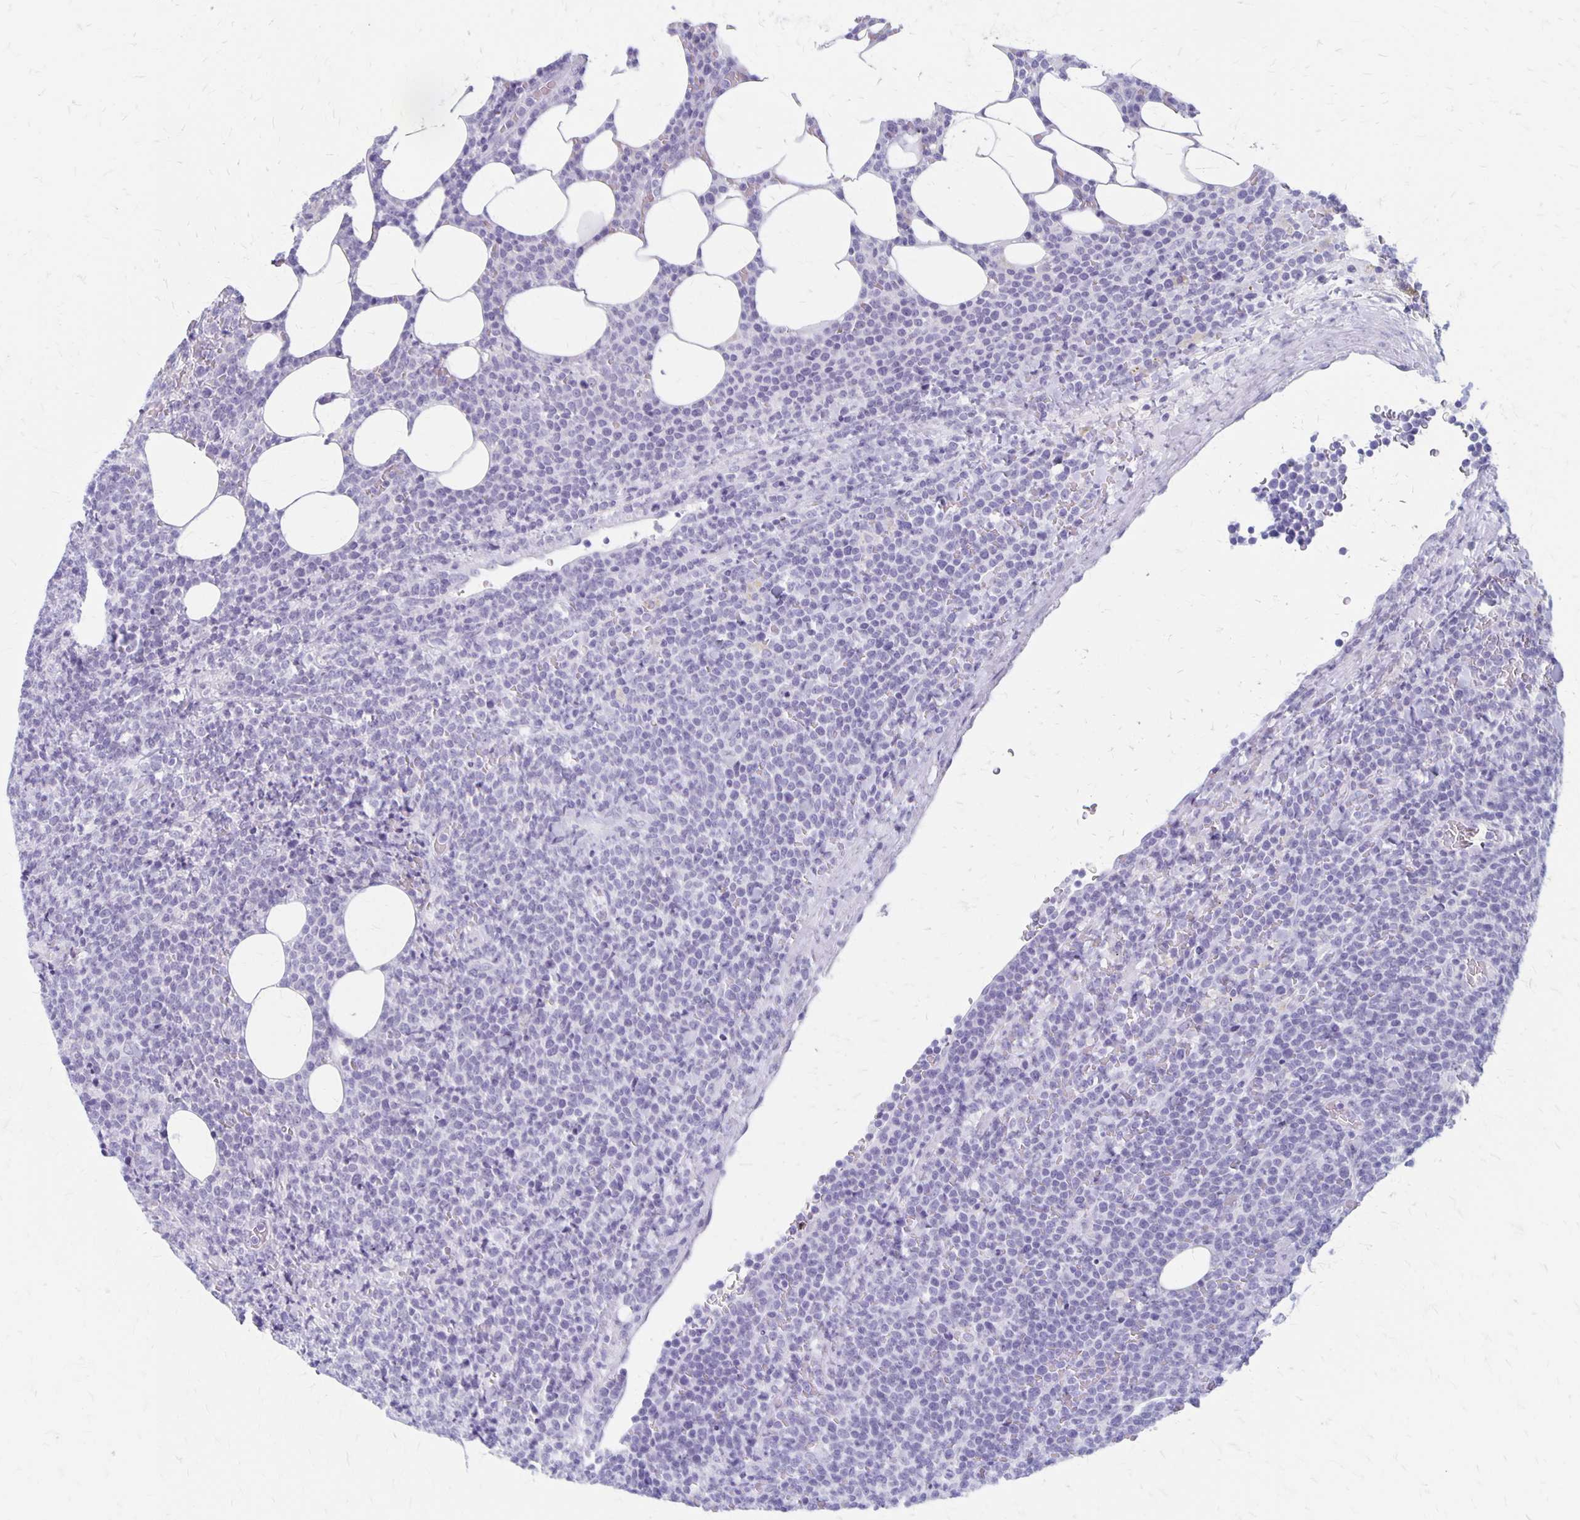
{"staining": {"intensity": "negative", "quantity": "none", "location": "none"}, "tissue": "lymphoma", "cell_type": "Tumor cells", "image_type": "cancer", "snomed": [{"axis": "morphology", "description": "Malignant lymphoma, non-Hodgkin's type, High grade"}, {"axis": "topography", "description": "Lymph node"}], "caption": "Immunohistochemistry histopathology image of neoplastic tissue: lymphoma stained with DAB (3,3'-diaminobenzidine) exhibits no significant protein expression in tumor cells.", "gene": "MAGEC2", "patient": {"sex": "male", "age": 61}}